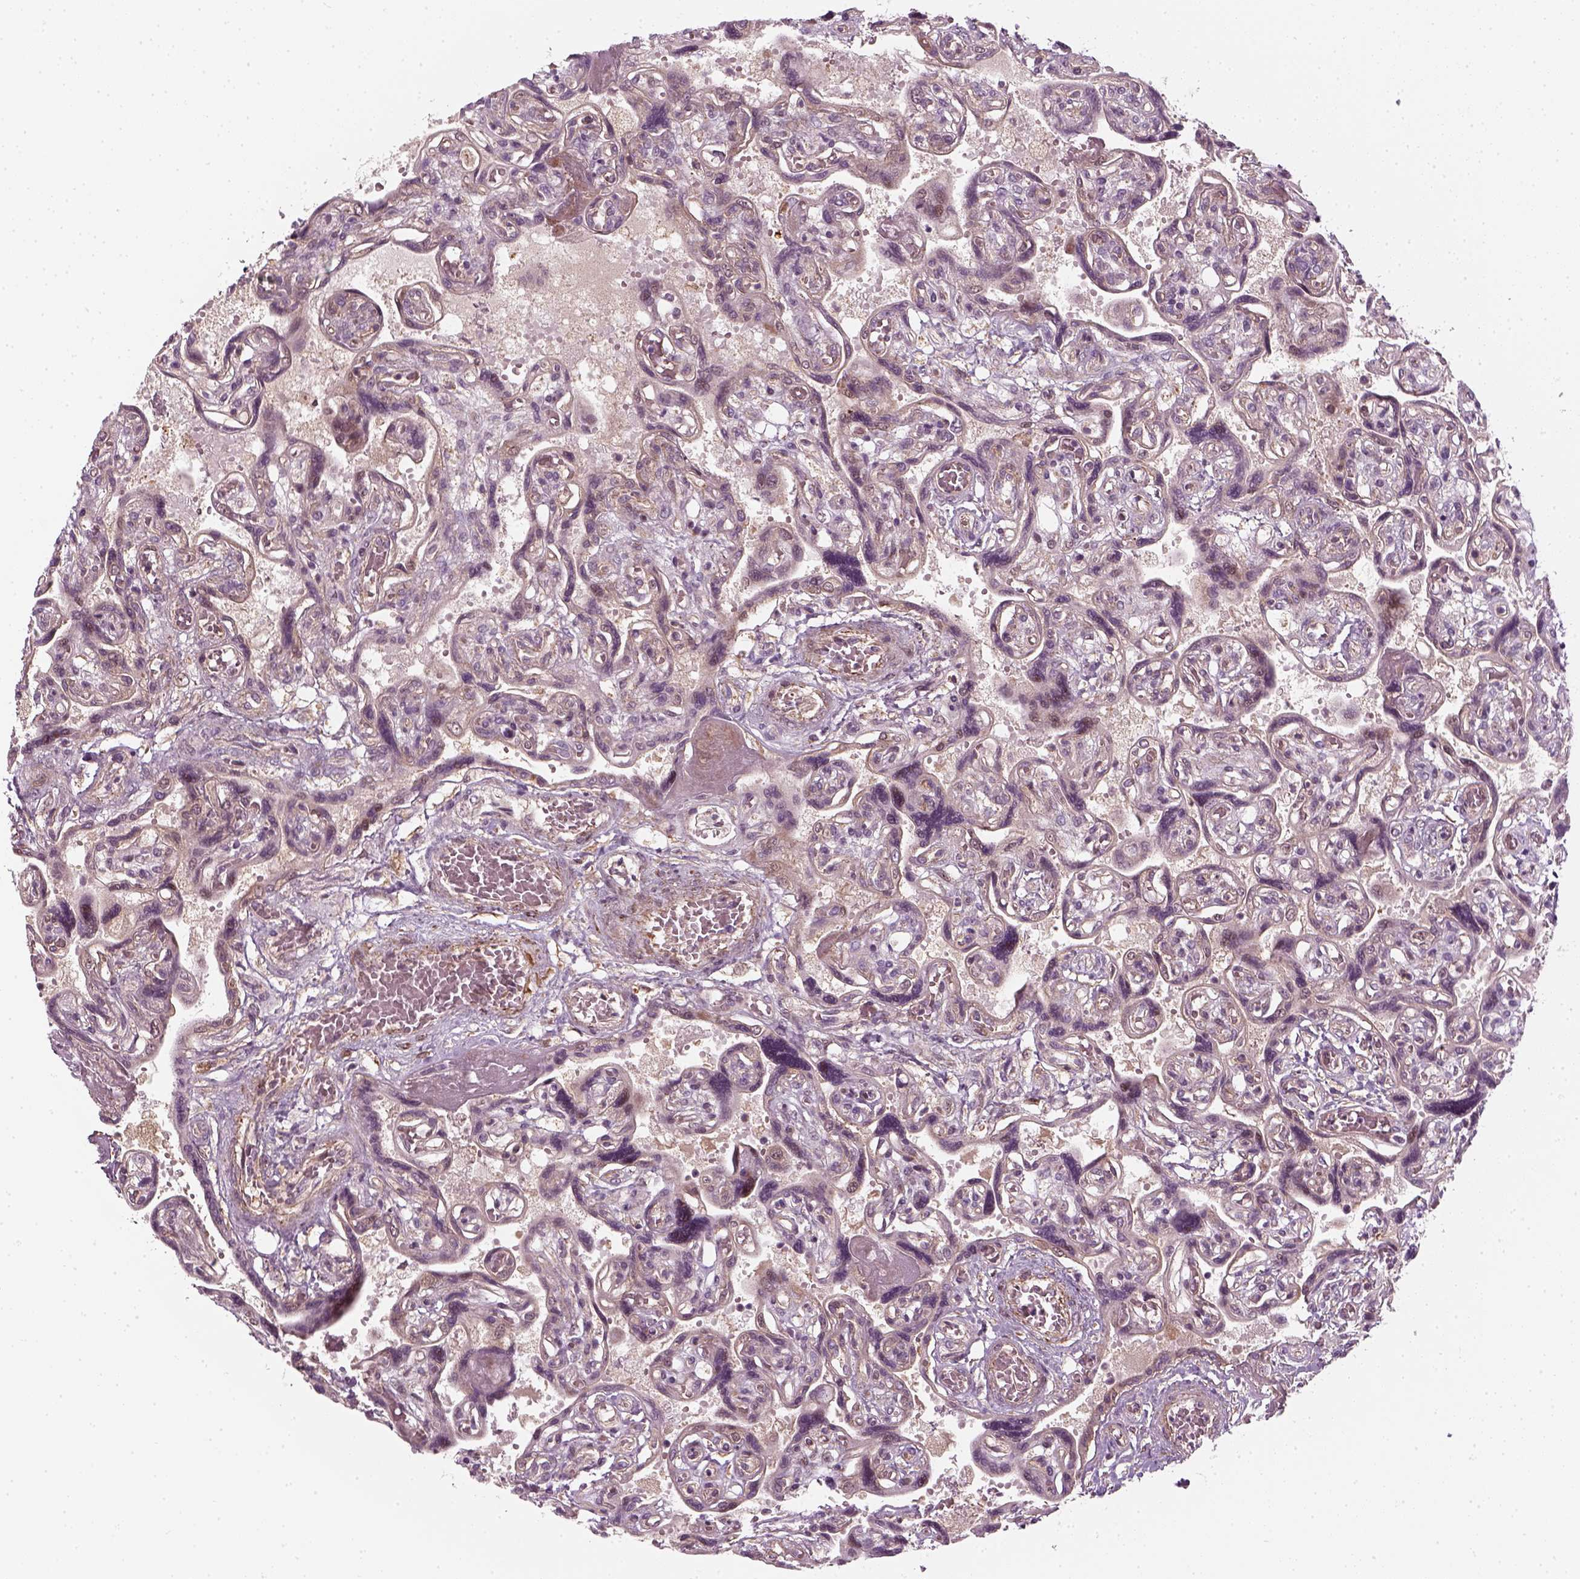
{"staining": {"intensity": "negative", "quantity": "none", "location": "none"}, "tissue": "placenta", "cell_type": "Decidual cells", "image_type": "normal", "snomed": [{"axis": "morphology", "description": "Normal tissue, NOS"}, {"axis": "topography", "description": "Placenta"}], "caption": "High power microscopy micrograph of an immunohistochemistry (IHC) histopathology image of normal placenta, revealing no significant expression in decidual cells. The staining is performed using DAB brown chromogen with nuclei counter-stained in using hematoxylin.", "gene": "DNASE1L1", "patient": {"sex": "female", "age": 32}}